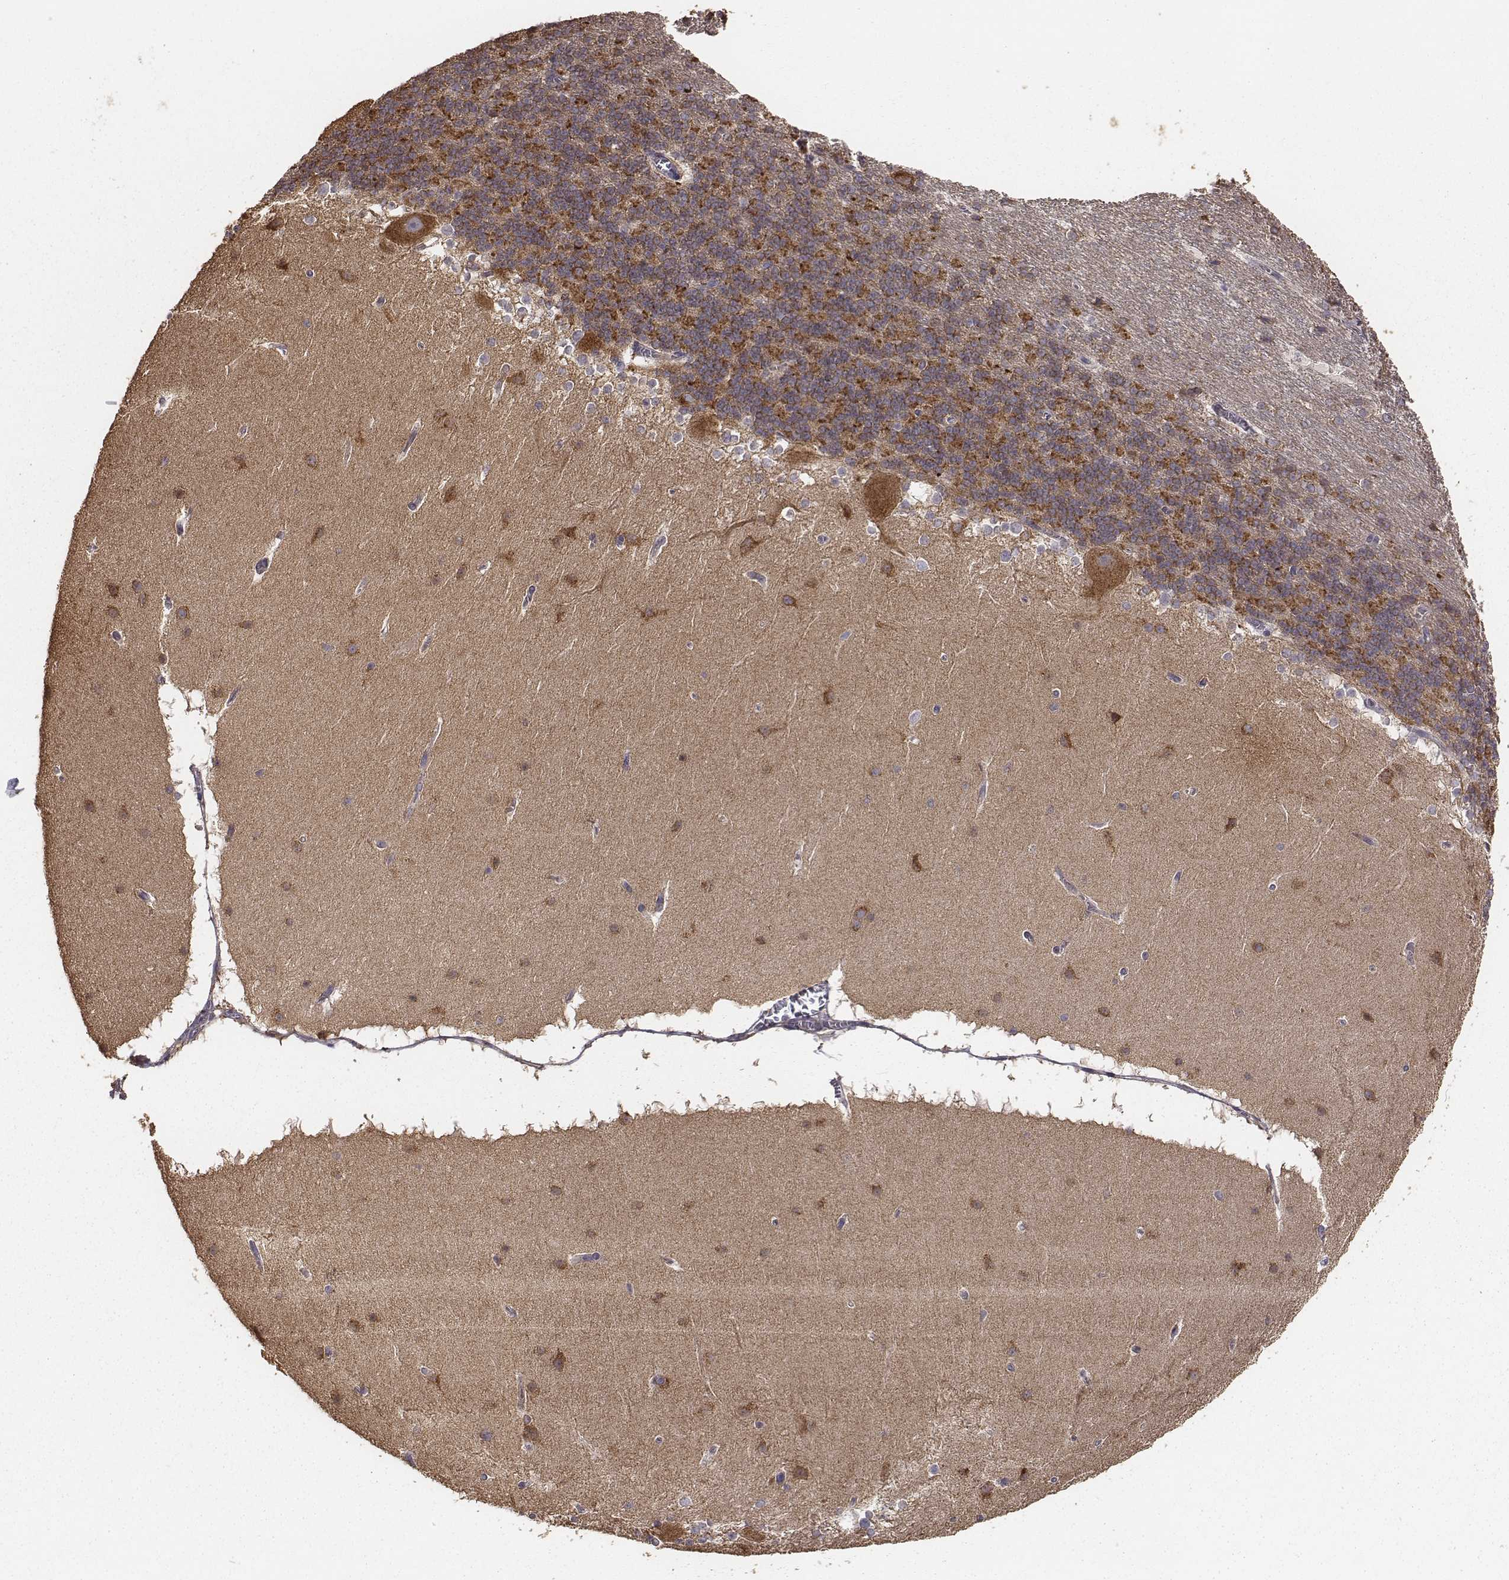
{"staining": {"intensity": "strong", "quantity": ">75%", "location": "cytoplasmic/membranous"}, "tissue": "cerebellum", "cell_type": "Cells in granular layer", "image_type": "normal", "snomed": [{"axis": "morphology", "description": "Normal tissue, NOS"}, {"axis": "topography", "description": "Cerebellum"}], "caption": "Cerebellum stained with a brown dye demonstrates strong cytoplasmic/membranous positive expression in approximately >75% of cells in granular layer.", "gene": "AP1B1", "patient": {"sex": "female", "age": 19}}